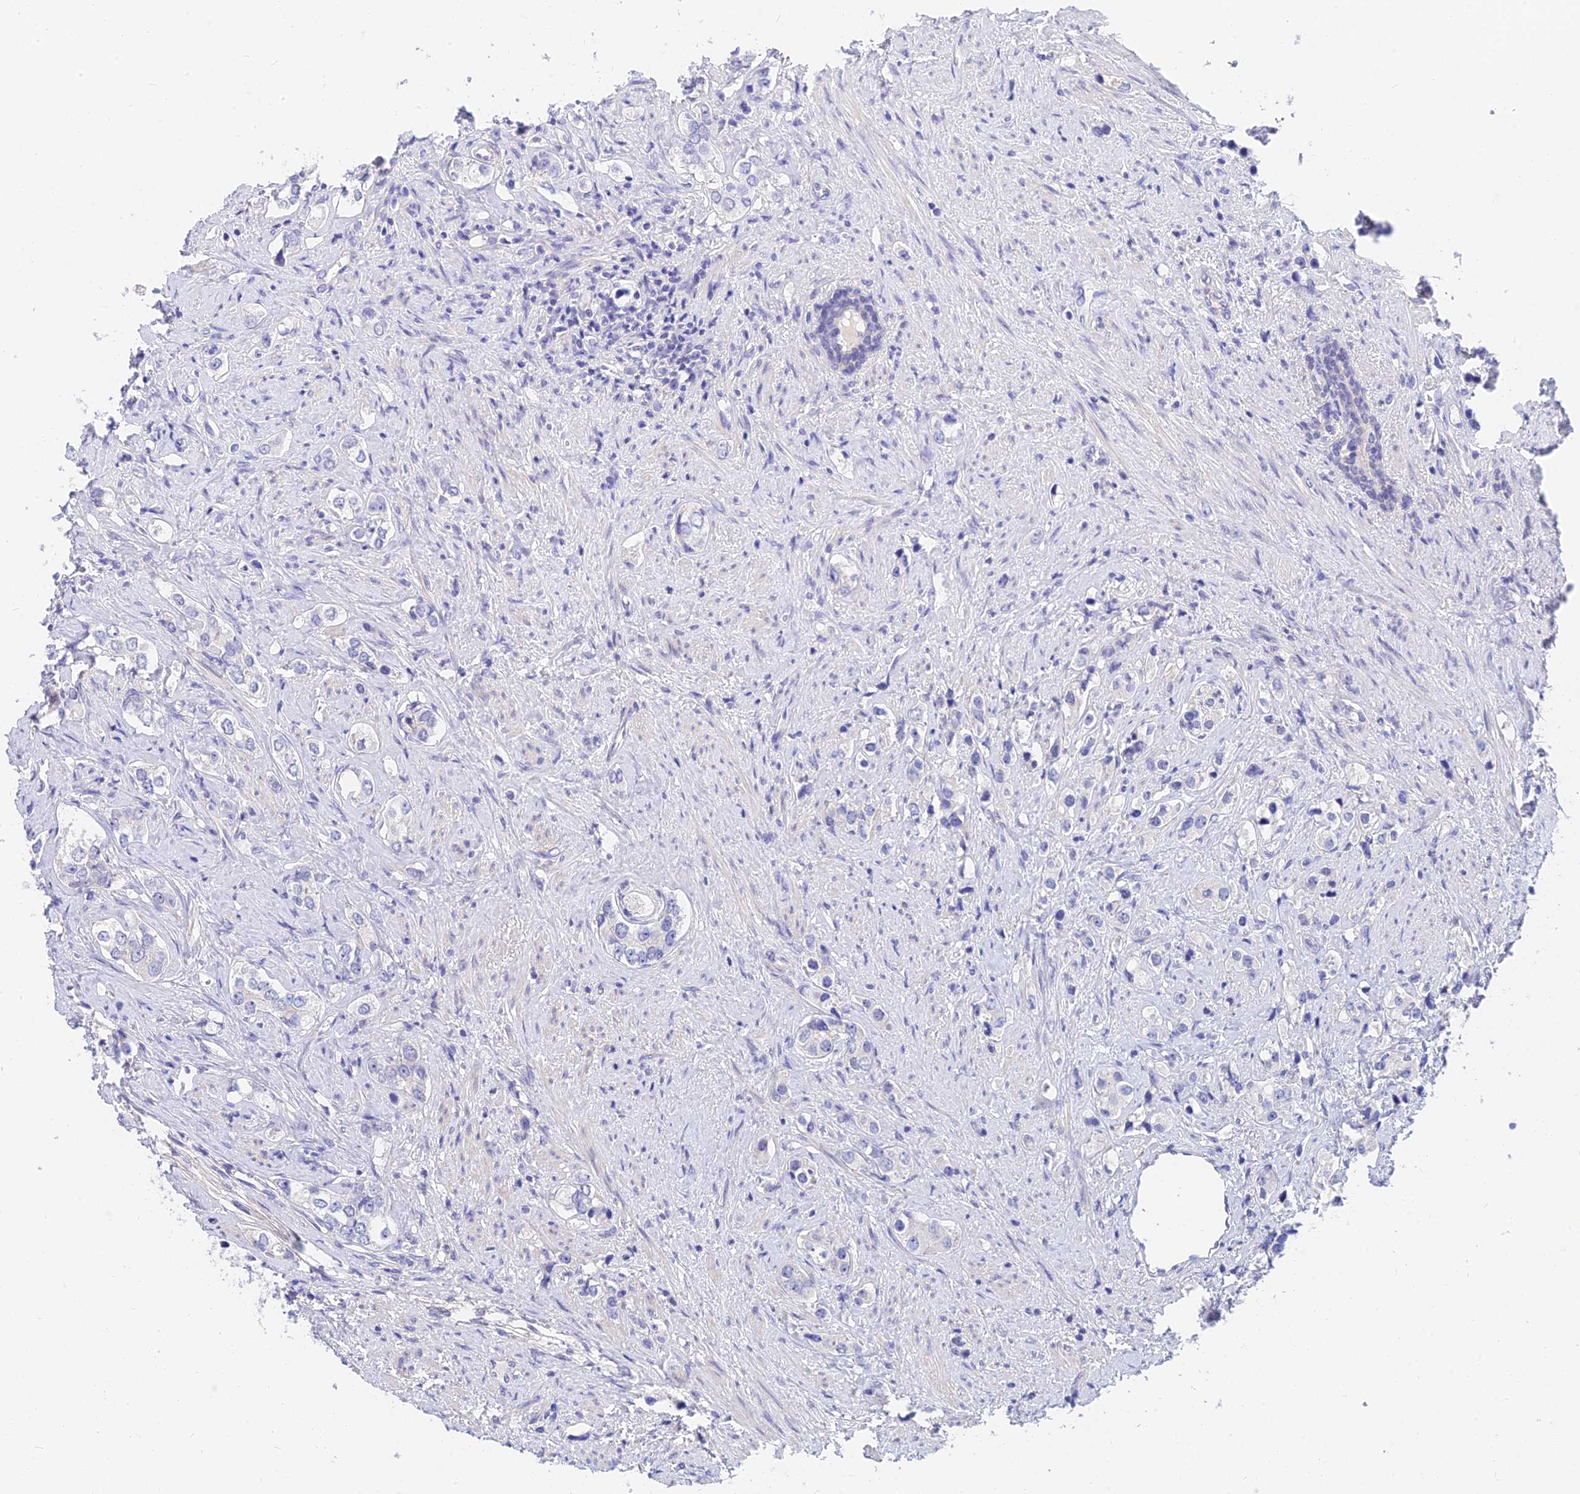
{"staining": {"intensity": "negative", "quantity": "none", "location": "none"}, "tissue": "prostate cancer", "cell_type": "Tumor cells", "image_type": "cancer", "snomed": [{"axis": "morphology", "description": "Adenocarcinoma, High grade"}, {"axis": "topography", "description": "Prostate"}], "caption": "Micrograph shows no protein expression in tumor cells of prostate cancer (adenocarcinoma (high-grade)) tissue.", "gene": "TMEM161B", "patient": {"sex": "male", "age": 63}}